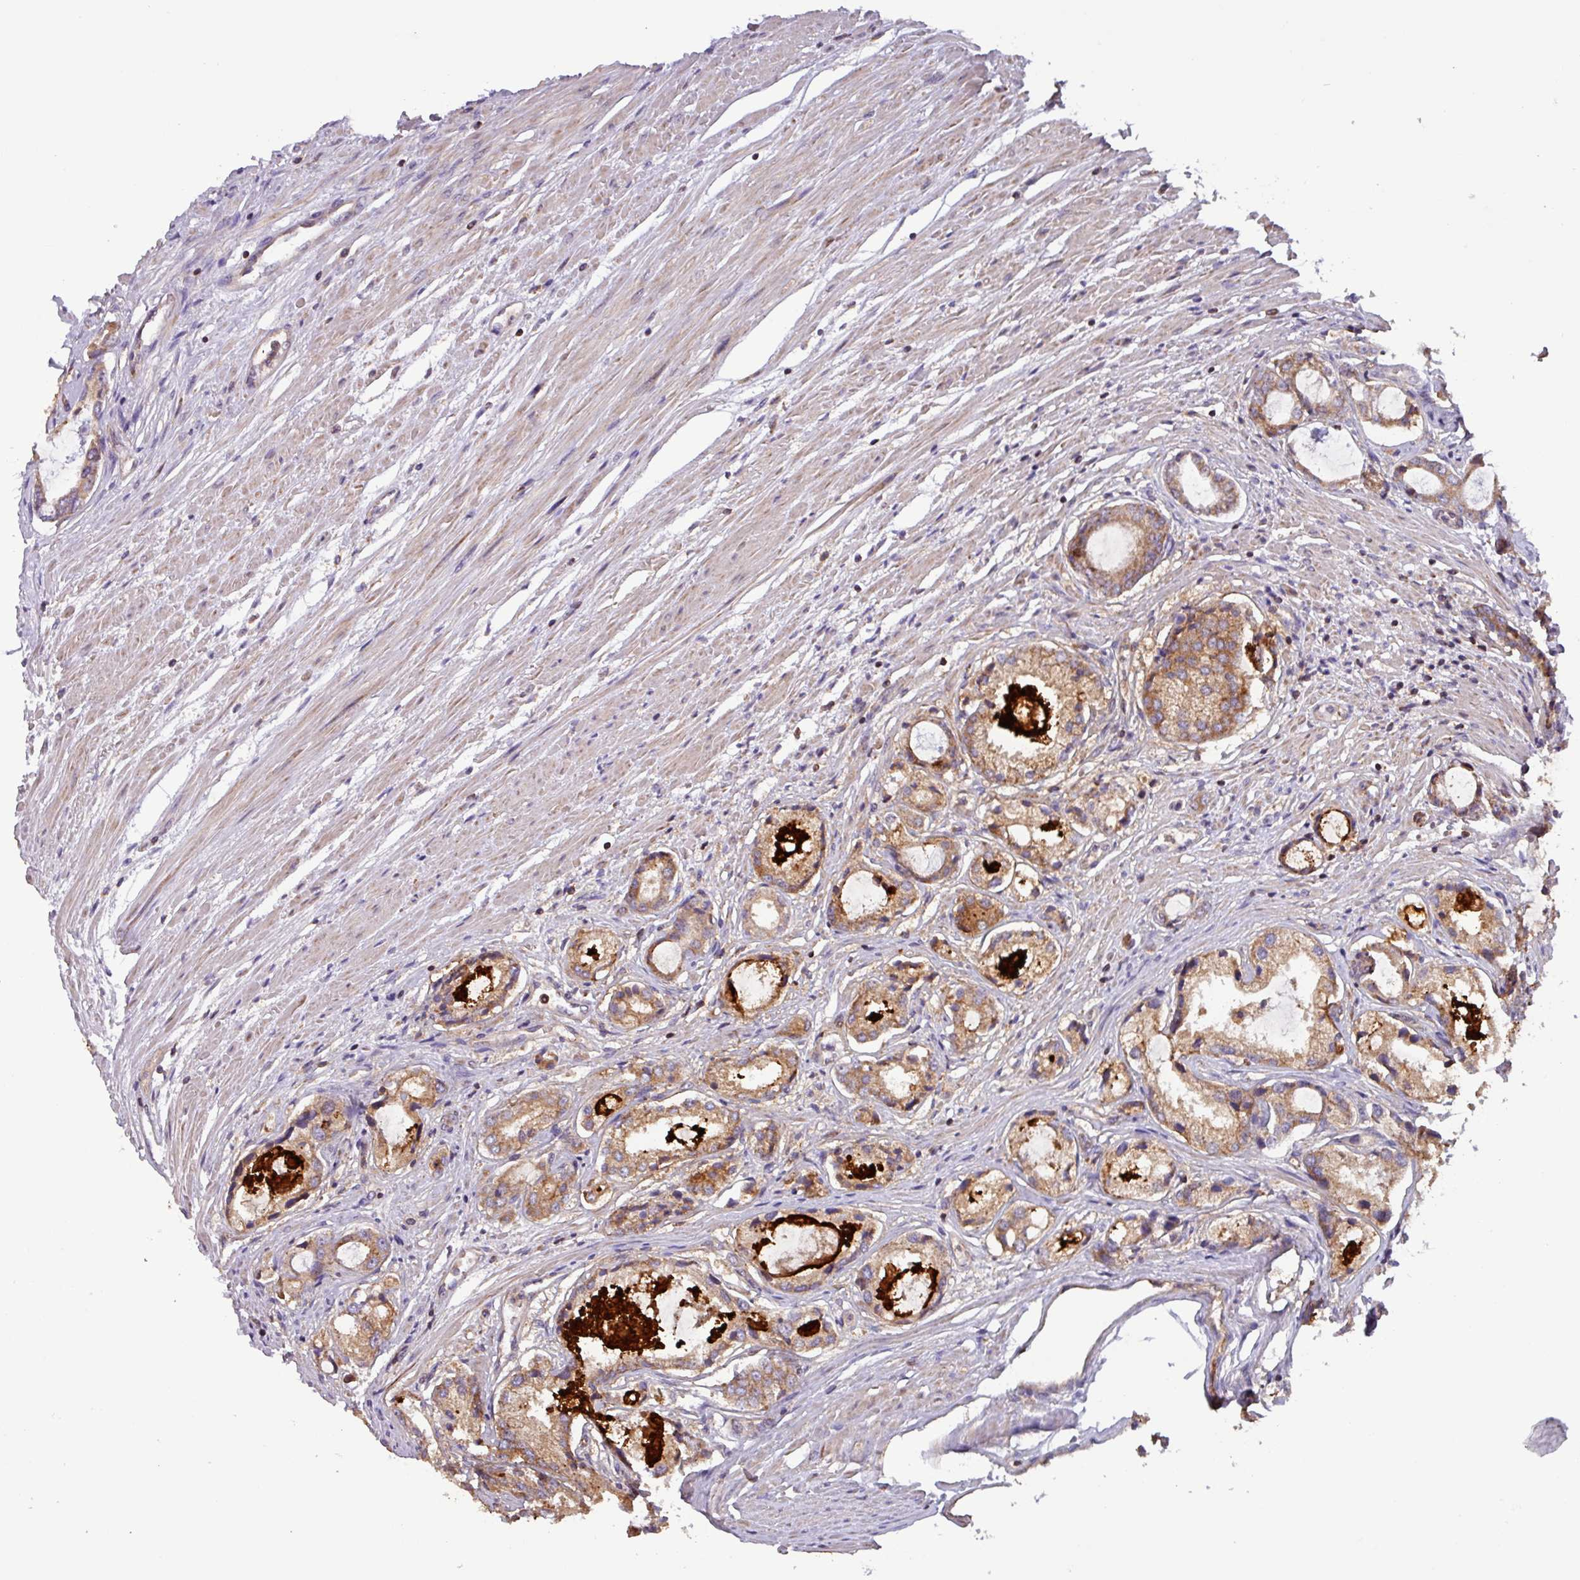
{"staining": {"intensity": "moderate", "quantity": ">75%", "location": "cytoplasmic/membranous"}, "tissue": "prostate cancer", "cell_type": "Tumor cells", "image_type": "cancer", "snomed": [{"axis": "morphology", "description": "Adenocarcinoma, Low grade"}, {"axis": "topography", "description": "Prostate"}], "caption": "Tumor cells demonstrate medium levels of moderate cytoplasmic/membranous staining in approximately >75% of cells in prostate cancer (low-grade adenocarcinoma).", "gene": "PLEKHD1", "patient": {"sex": "male", "age": 68}}